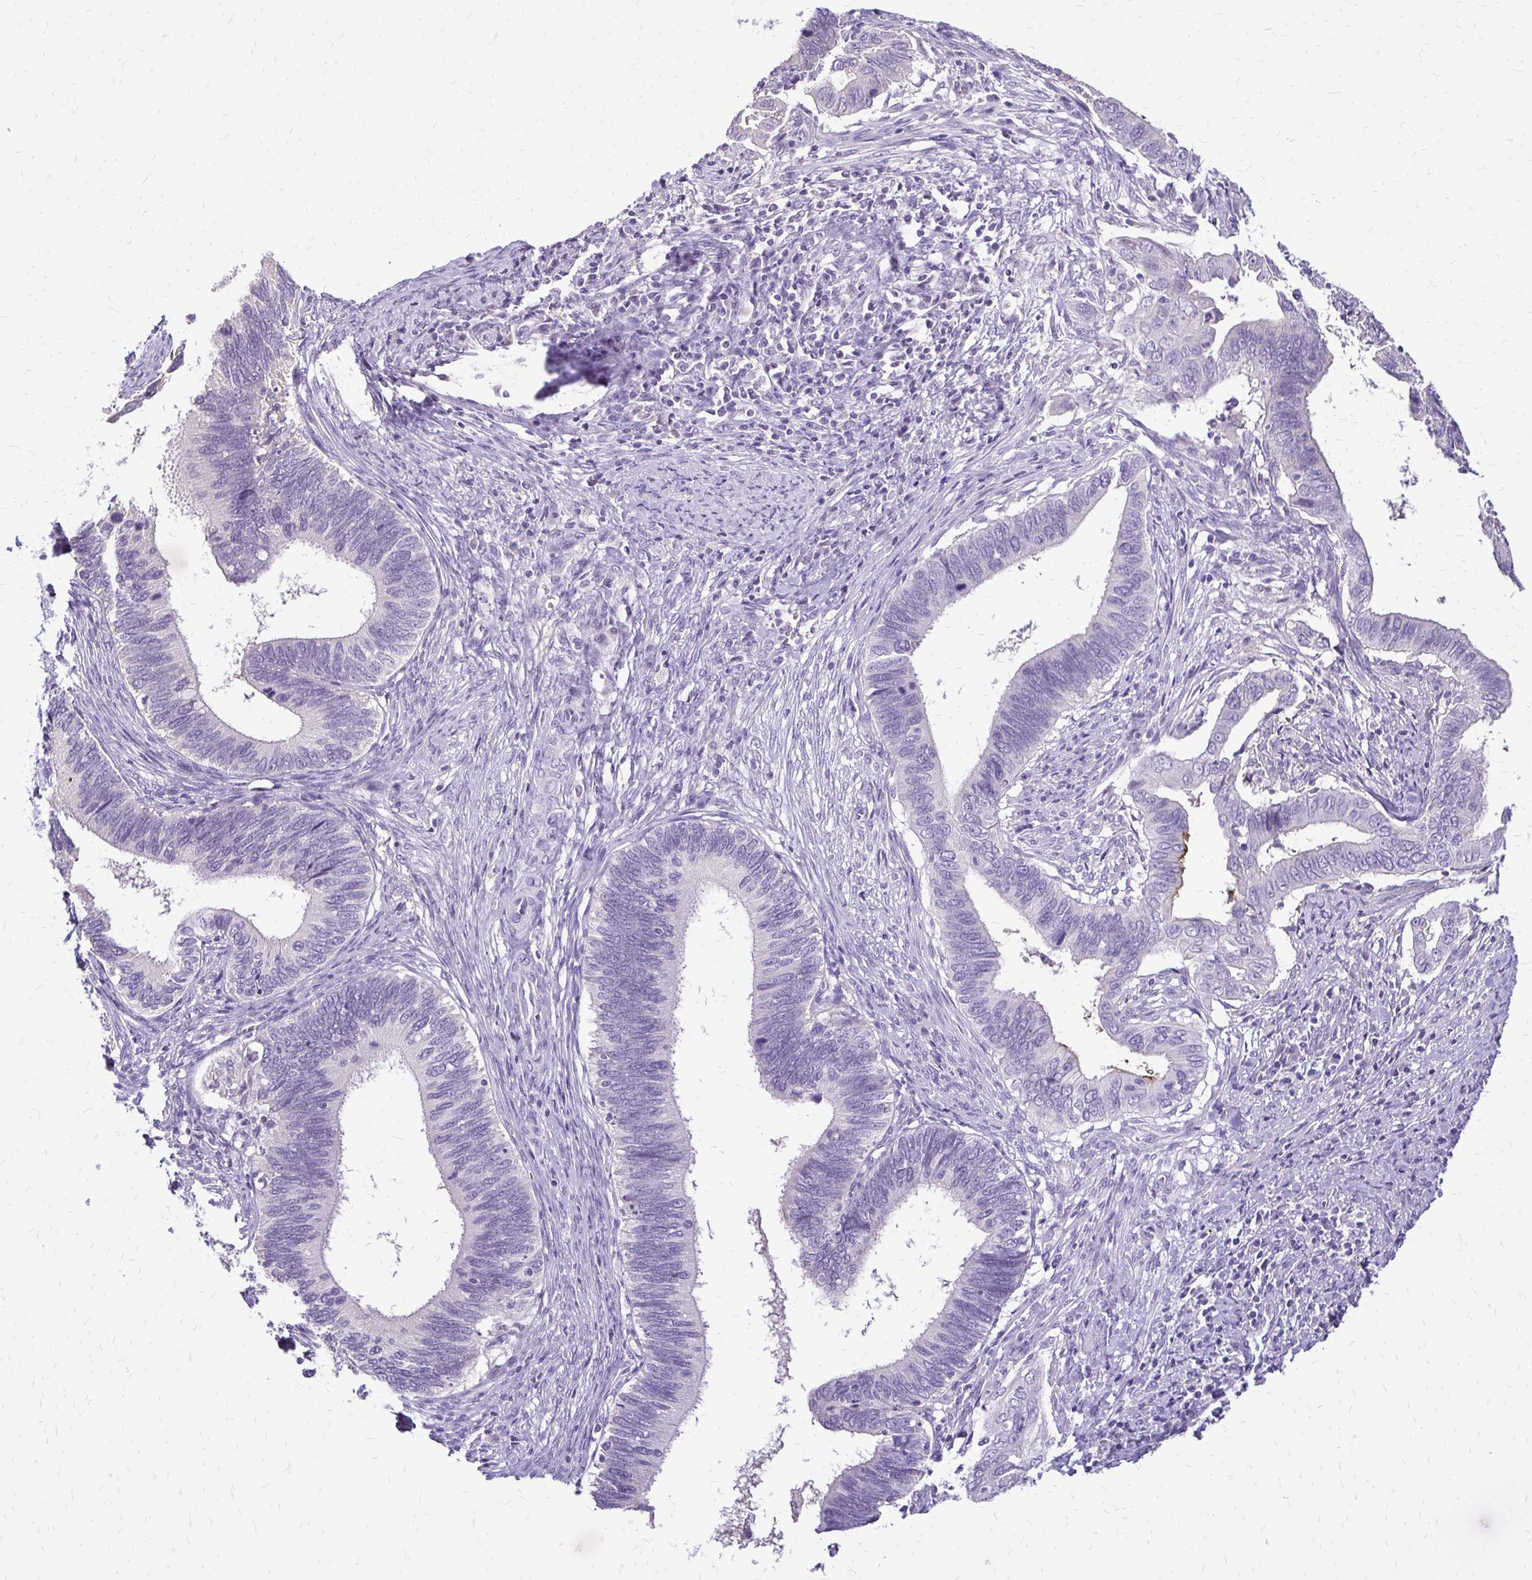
{"staining": {"intensity": "negative", "quantity": "none", "location": "none"}, "tissue": "cervical cancer", "cell_type": "Tumor cells", "image_type": "cancer", "snomed": [{"axis": "morphology", "description": "Adenocarcinoma, NOS"}, {"axis": "topography", "description": "Cervix"}], "caption": "Immunohistochemical staining of human adenocarcinoma (cervical) demonstrates no significant staining in tumor cells.", "gene": "ALPG", "patient": {"sex": "female", "age": 42}}